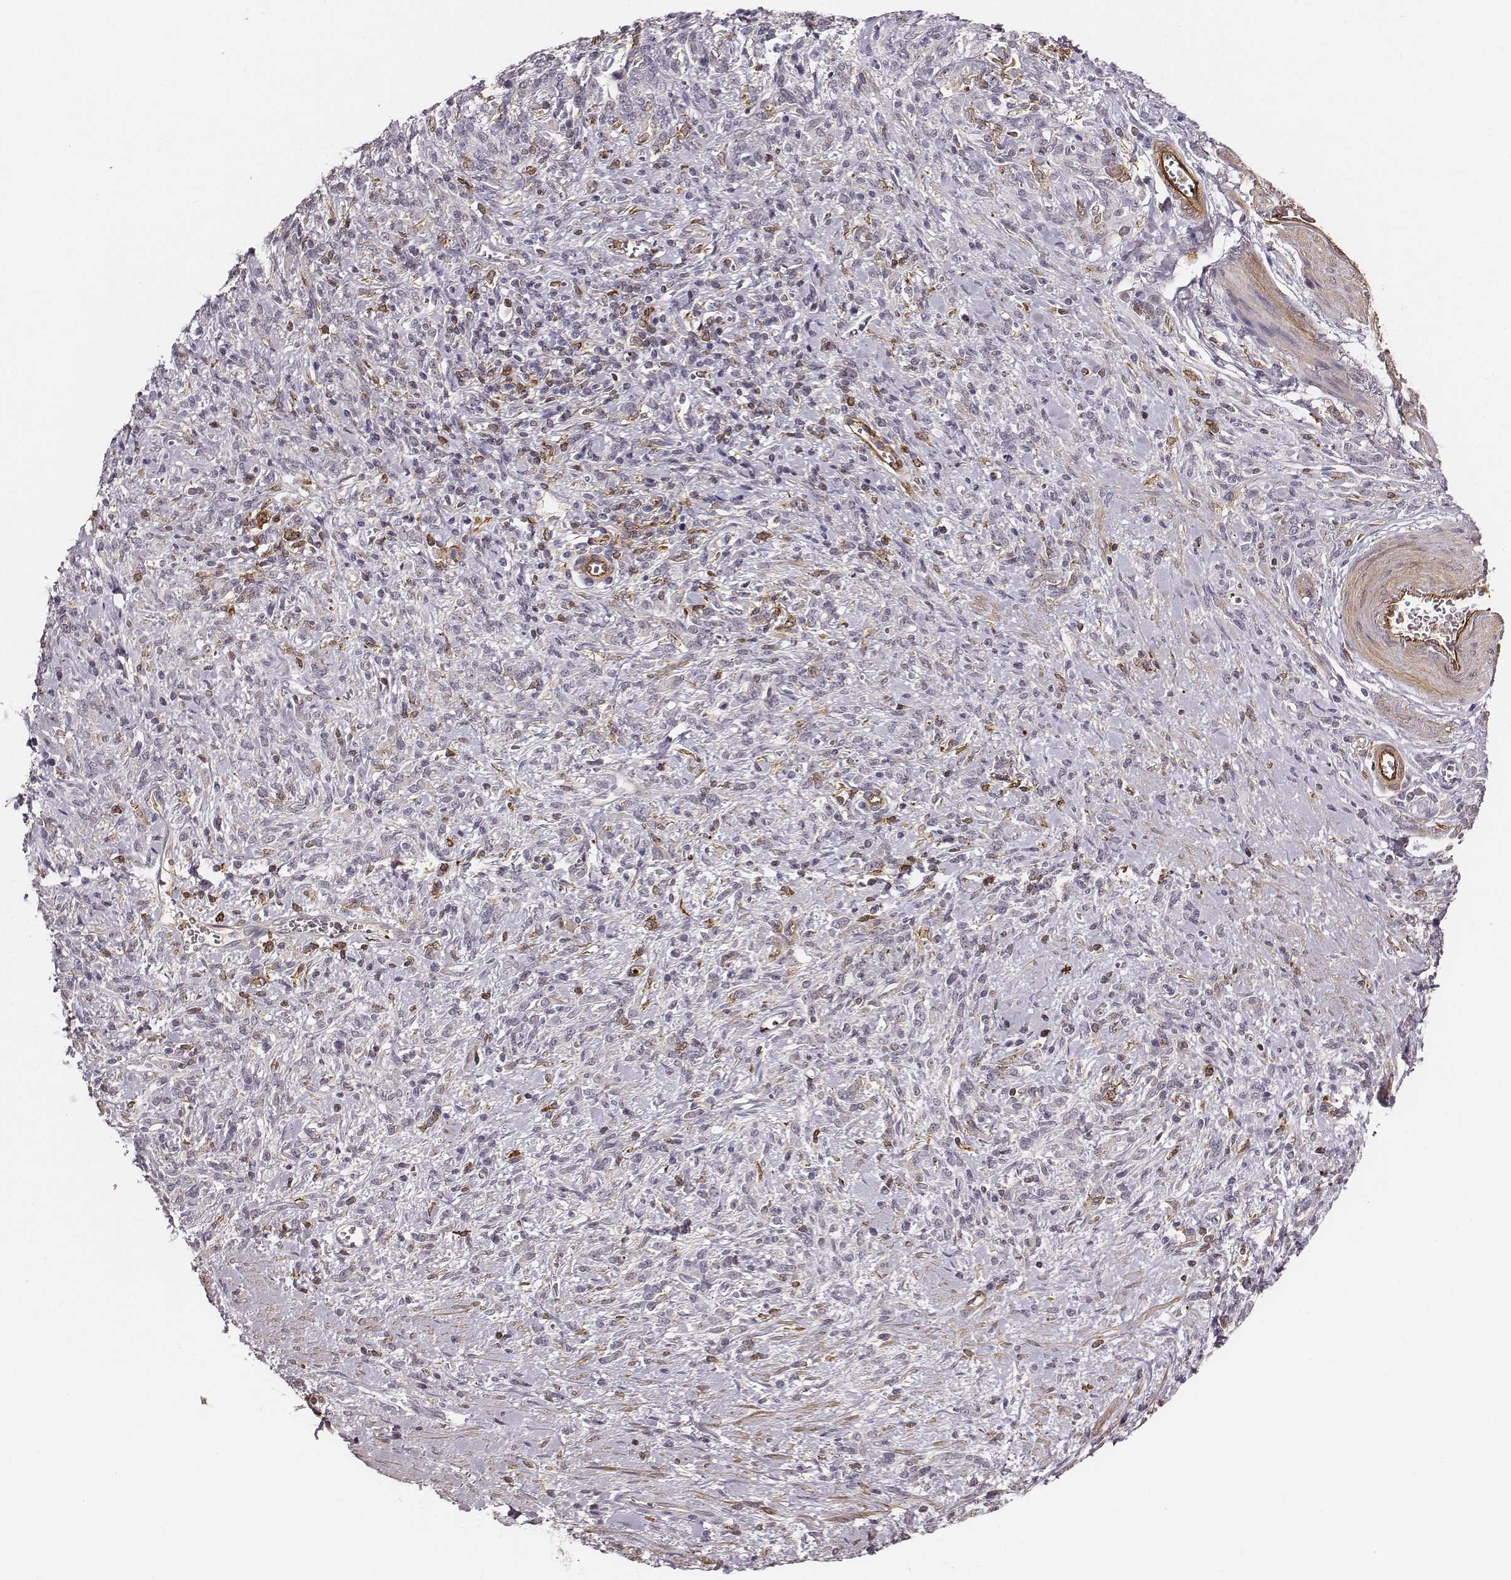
{"staining": {"intensity": "negative", "quantity": "none", "location": "none"}, "tissue": "stomach cancer", "cell_type": "Tumor cells", "image_type": "cancer", "snomed": [{"axis": "morphology", "description": "Adenocarcinoma, NOS"}, {"axis": "topography", "description": "Stomach"}], "caption": "IHC image of human stomach cancer (adenocarcinoma) stained for a protein (brown), which exhibits no expression in tumor cells.", "gene": "ZYX", "patient": {"sex": "female", "age": 57}}